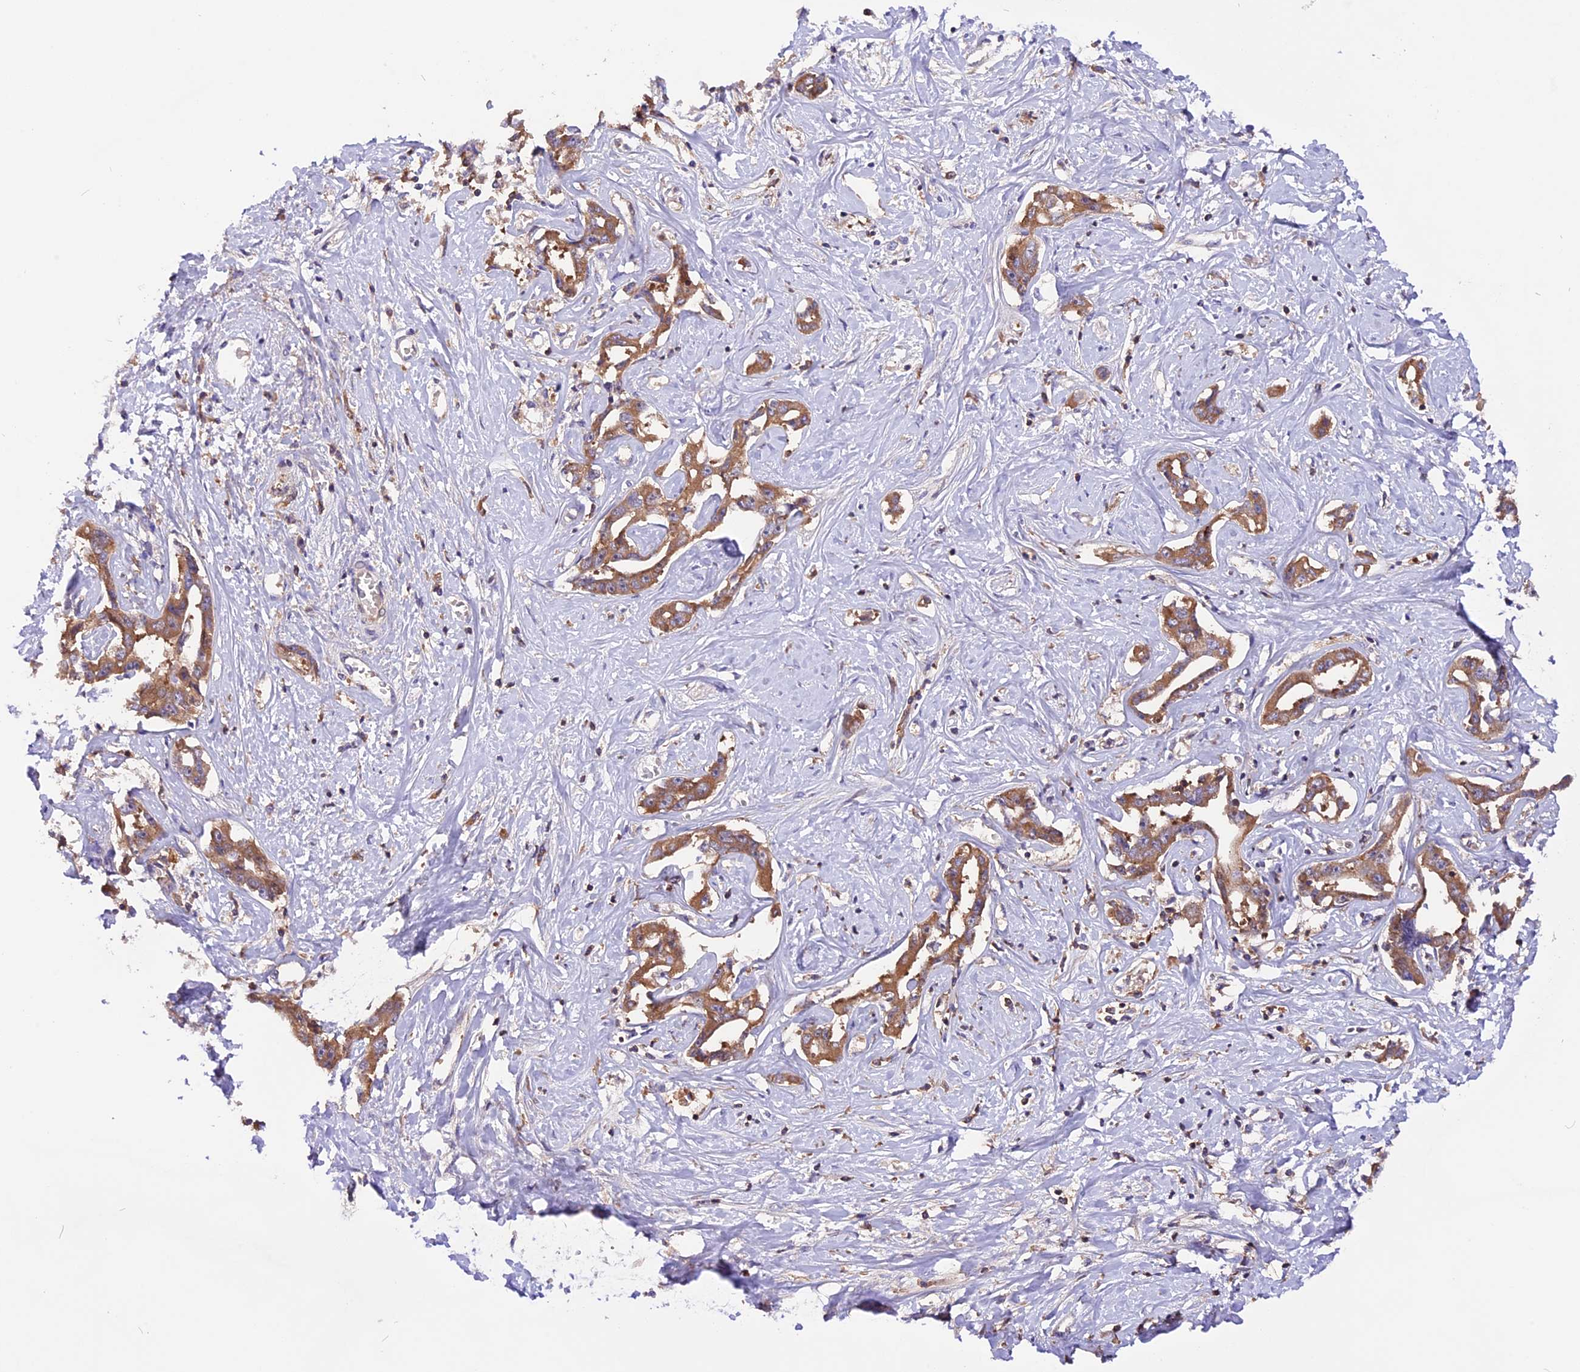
{"staining": {"intensity": "moderate", "quantity": ">75%", "location": "cytoplasmic/membranous"}, "tissue": "liver cancer", "cell_type": "Tumor cells", "image_type": "cancer", "snomed": [{"axis": "morphology", "description": "Cholangiocarcinoma"}, {"axis": "topography", "description": "Liver"}], "caption": "Cholangiocarcinoma (liver) stained for a protein reveals moderate cytoplasmic/membranous positivity in tumor cells. (IHC, brightfield microscopy, high magnification).", "gene": "MARK4", "patient": {"sex": "male", "age": 59}}